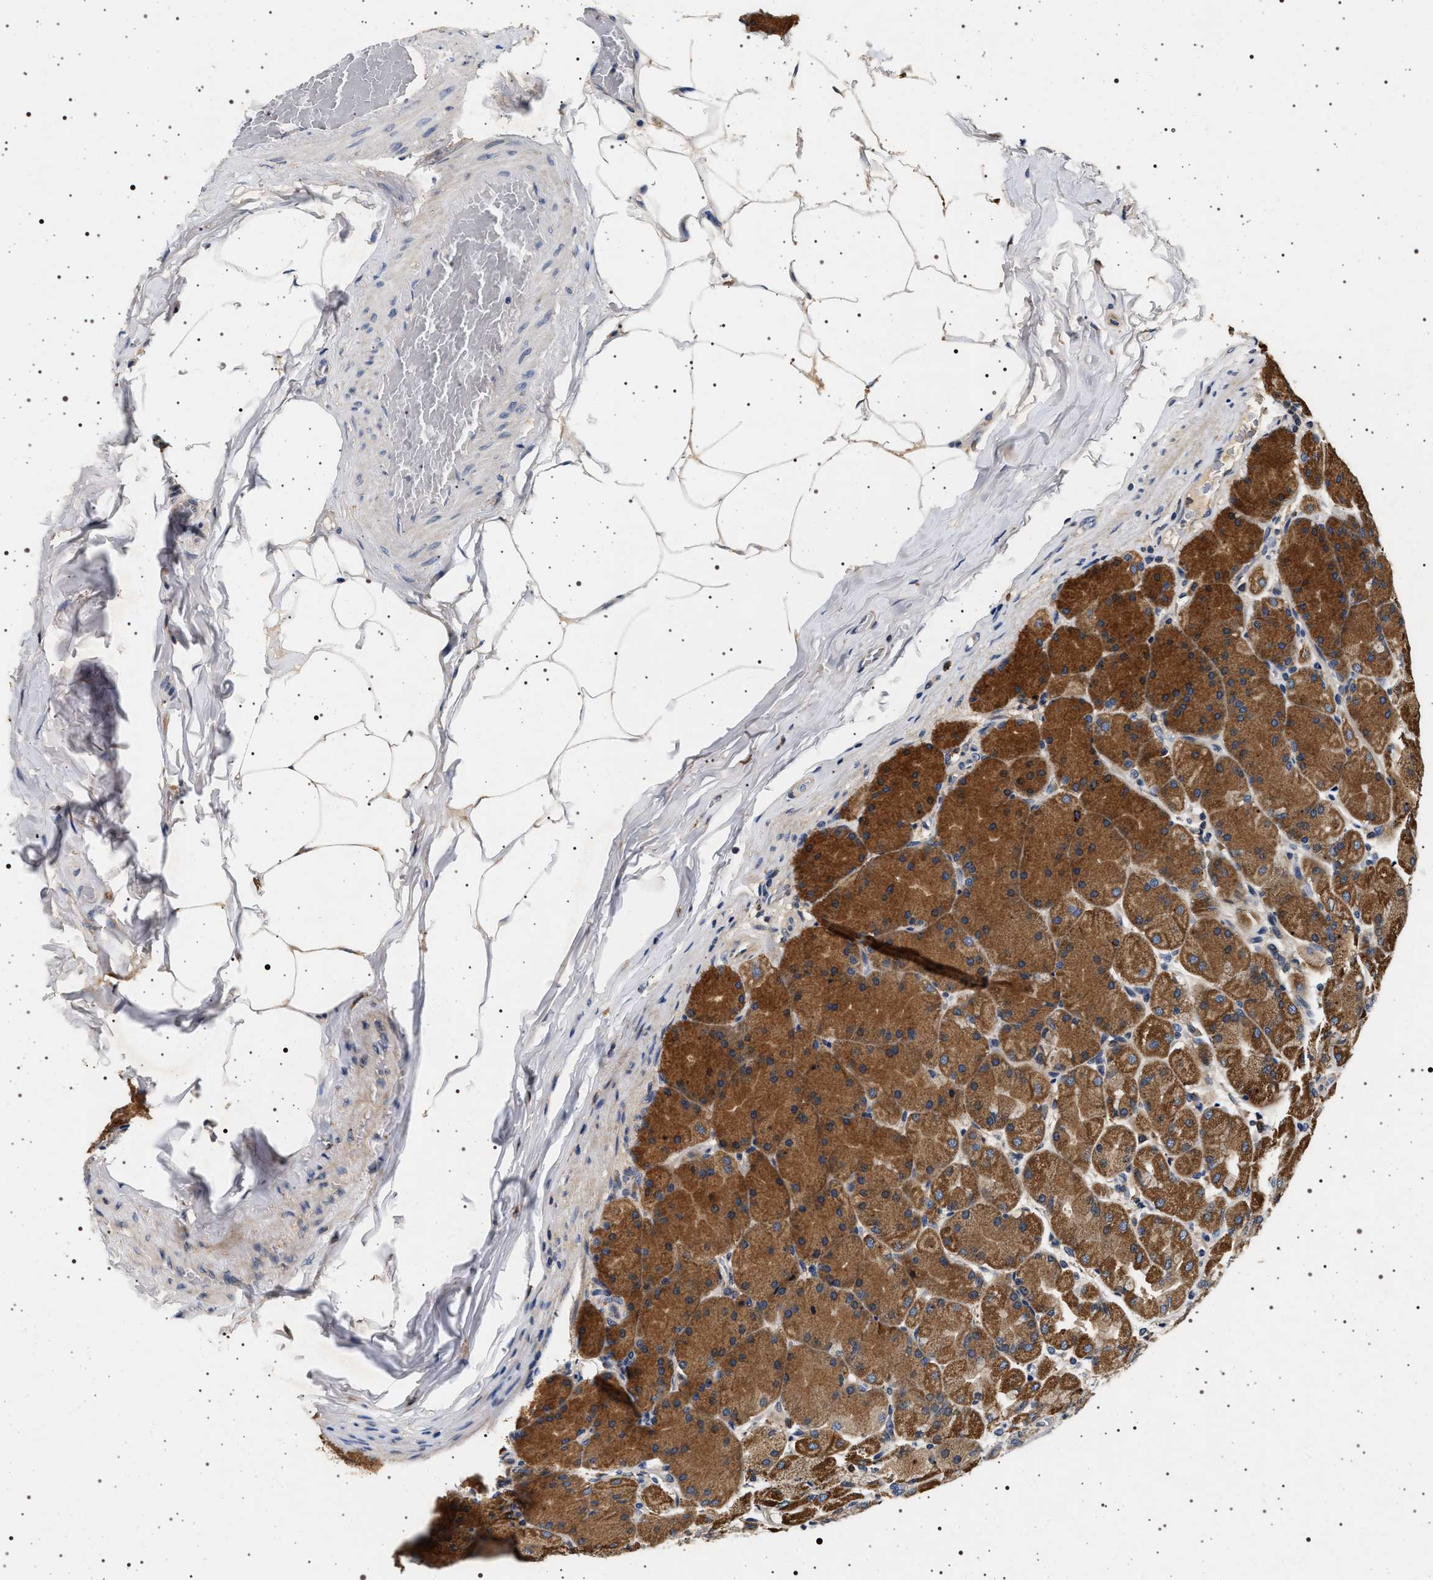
{"staining": {"intensity": "moderate", "quantity": ">75%", "location": "cytoplasmic/membranous"}, "tissue": "stomach", "cell_type": "Glandular cells", "image_type": "normal", "snomed": [{"axis": "morphology", "description": "Normal tissue, NOS"}, {"axis": "topography", "description": "Stomach, upper"}], "caption": "Stomach stained with a protein marker exhibits moderate staining in glandular cells.", "gene": "DCBLD2", "patient": {"sex": "female", "age": 56}}